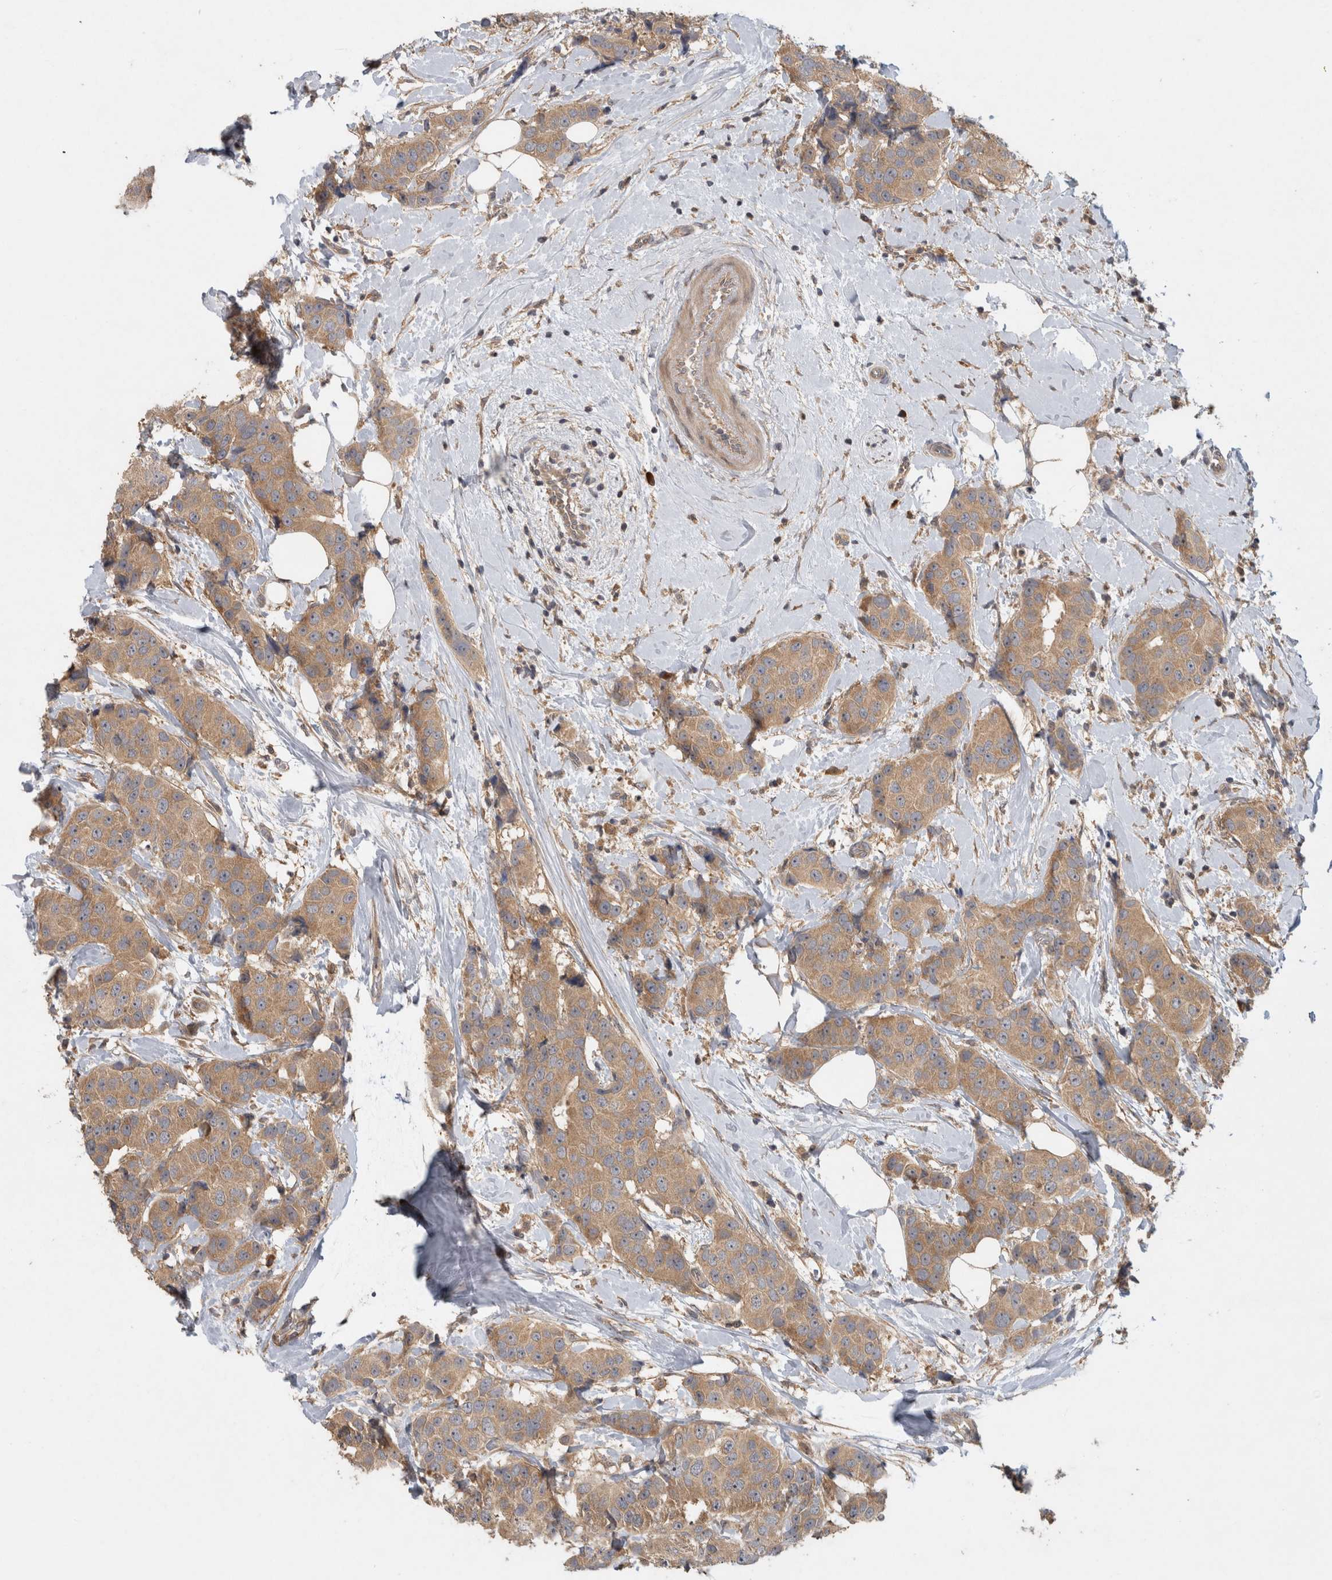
{"staining": {"intensity": "moderate", "quantity": ">75%", "location": "cytoplasmic/membranous"}, "tissue": "breast cancer", "cell_type": "Tumor cells", "image_type": "cancer", "snomed": [{"axis": "morphology", "description": "Normal tissue, NOS"}, {"axis": "morphology", "description": "Duct carcinoma"}, {"axis": "topography", "description": "Breast"}], "caption": "Breast invasive ductal carcinoma was stained to show a protein in brown. There is medium levels of moderate cytoplasmic/membranous expression in approximately >75% of tumor cells.", "gene": "VEPH1", "patient": {"sex": "female", "age": 39}}